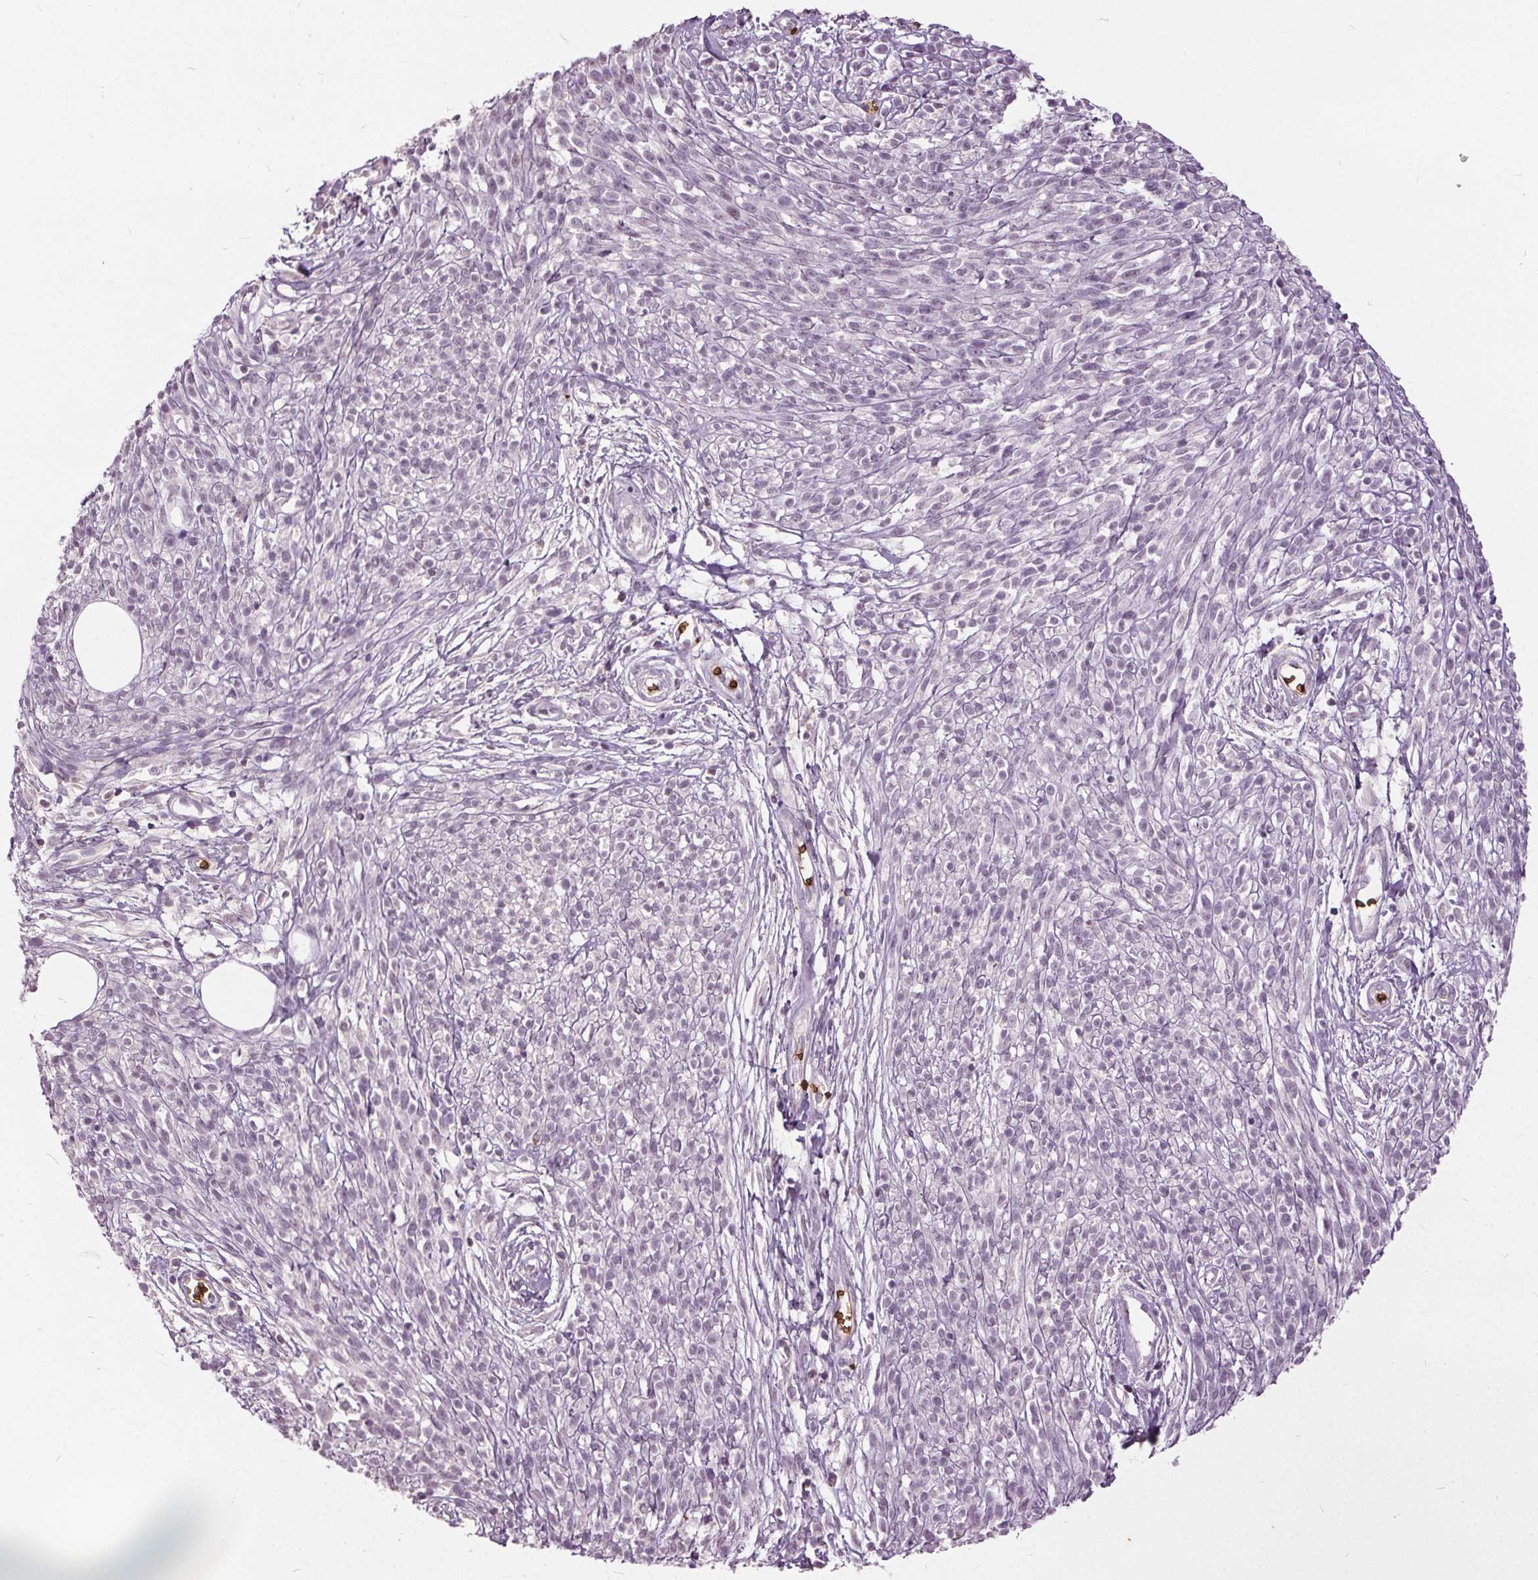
{"staining": {"intensity": "negative", "quantity": "none", "location": "none"}, "tissue": "melanoma", "cell_type": "Tumor cells", "image_type": "cancer", "snomed": [{"axis": "morphology", "description": "Malignant melanoma, NOS"}, {"axis": "topography", "description": "Skin"}, {"axis": "topography", "description": "Skin of trunk"}], "caption": "Tumor cells are negative for brown protein staining in melanoma.", "gene": "SLC4A1", "patient": {"sex": "male", "age": 74}}